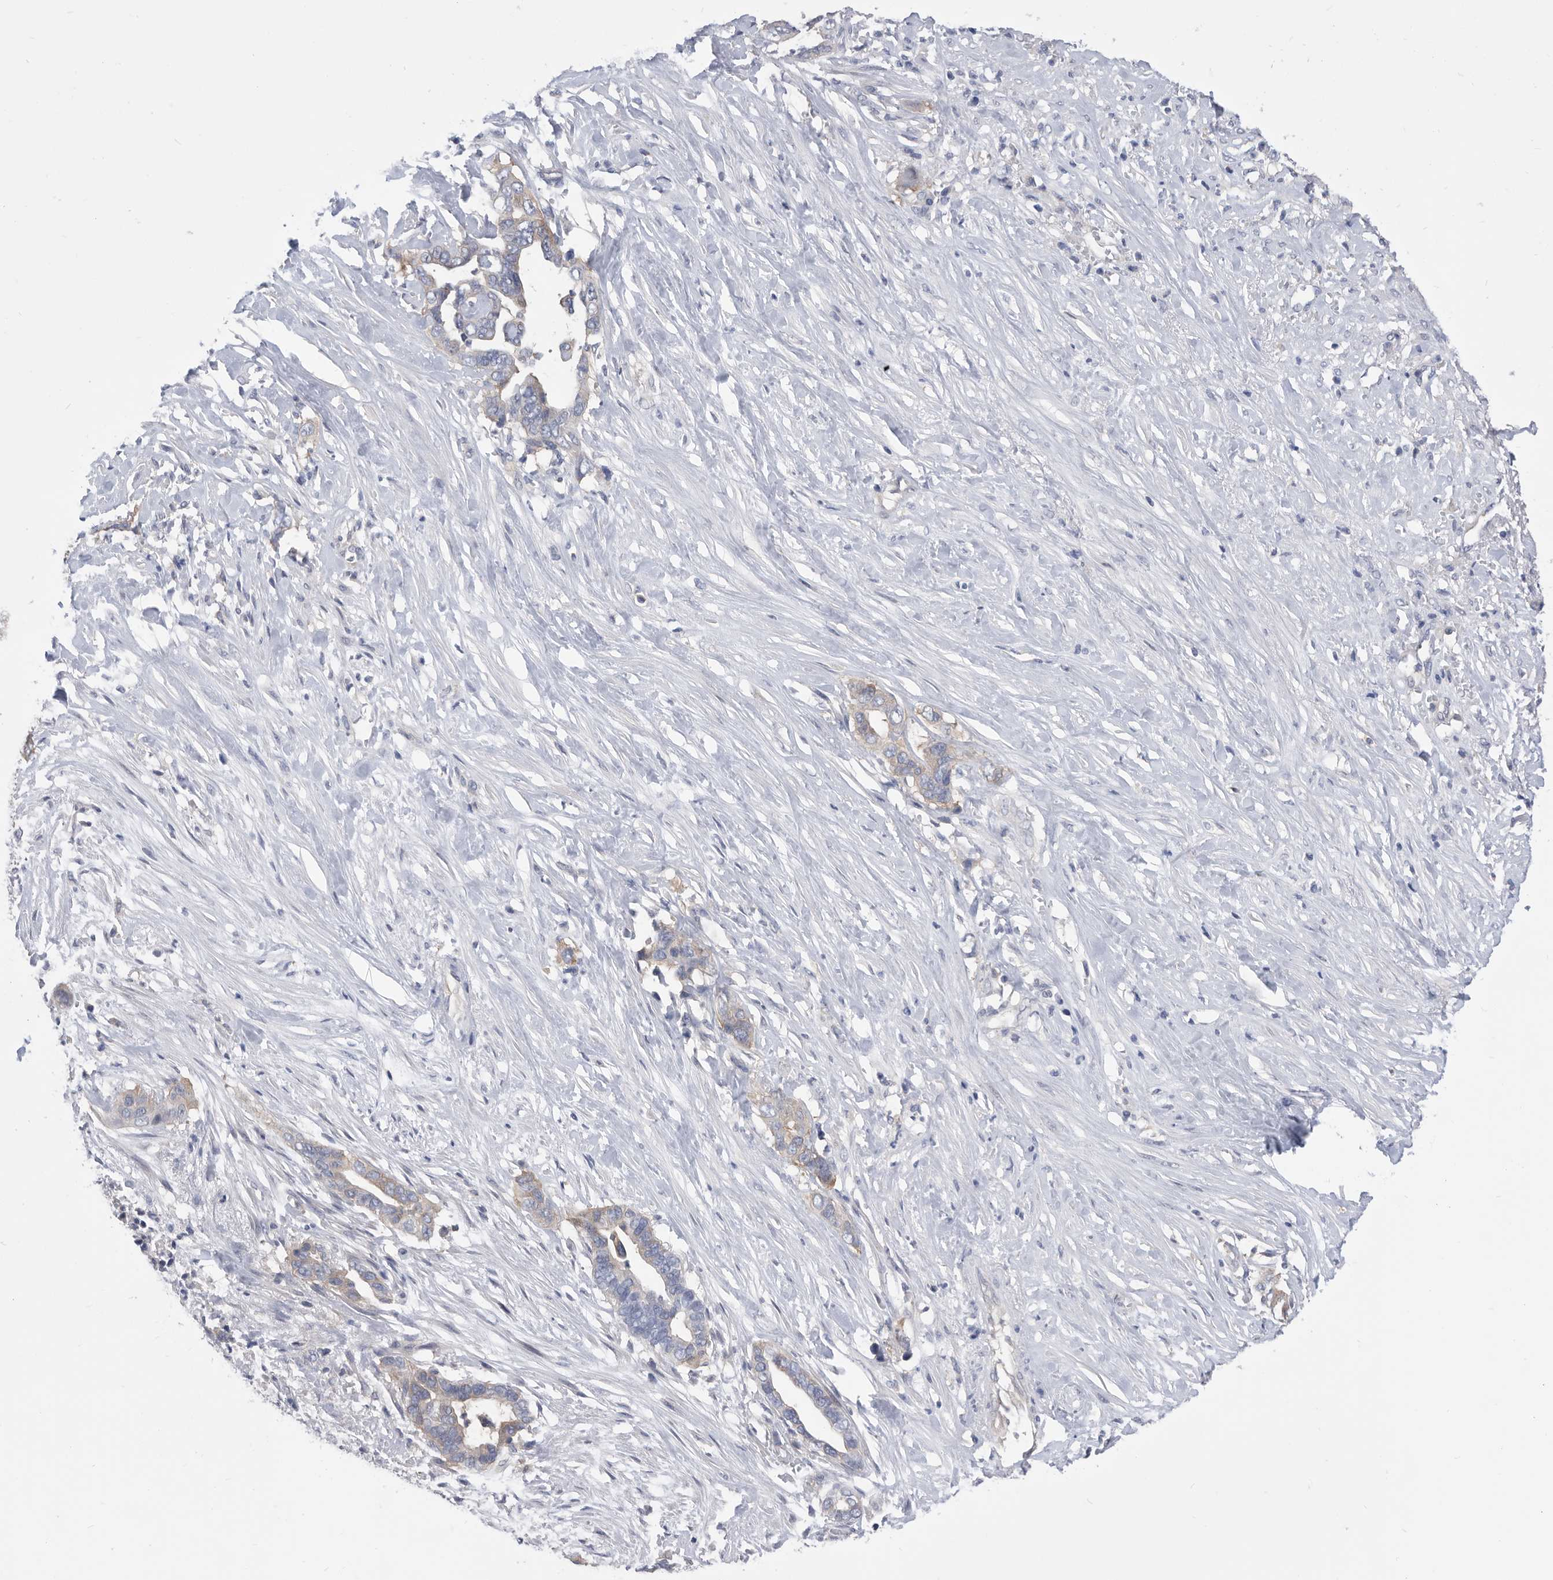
{"staining": {"intensity": "weak", "quantity": "<25%", "location": "cytoplasmic/membranous"}, "tissue": "liver cancer", "cell_type": "Tumor cells", "image_type": "cancer", "snomed": [{"axis": "morphology", "description": "Cholangiocarcinoma"}, {"axis": "topography", "description": "Liver"}], "caption": "High power microscopy photomicrograph of an immunohistochemistry (IHC) micrograph of cholangiocarcinoma (liver), revealing no significant expression in tumor cells. Nuclei are stained in blue.", "gene": "CCT4", "patient": {"sex": "female", "age": 79}}